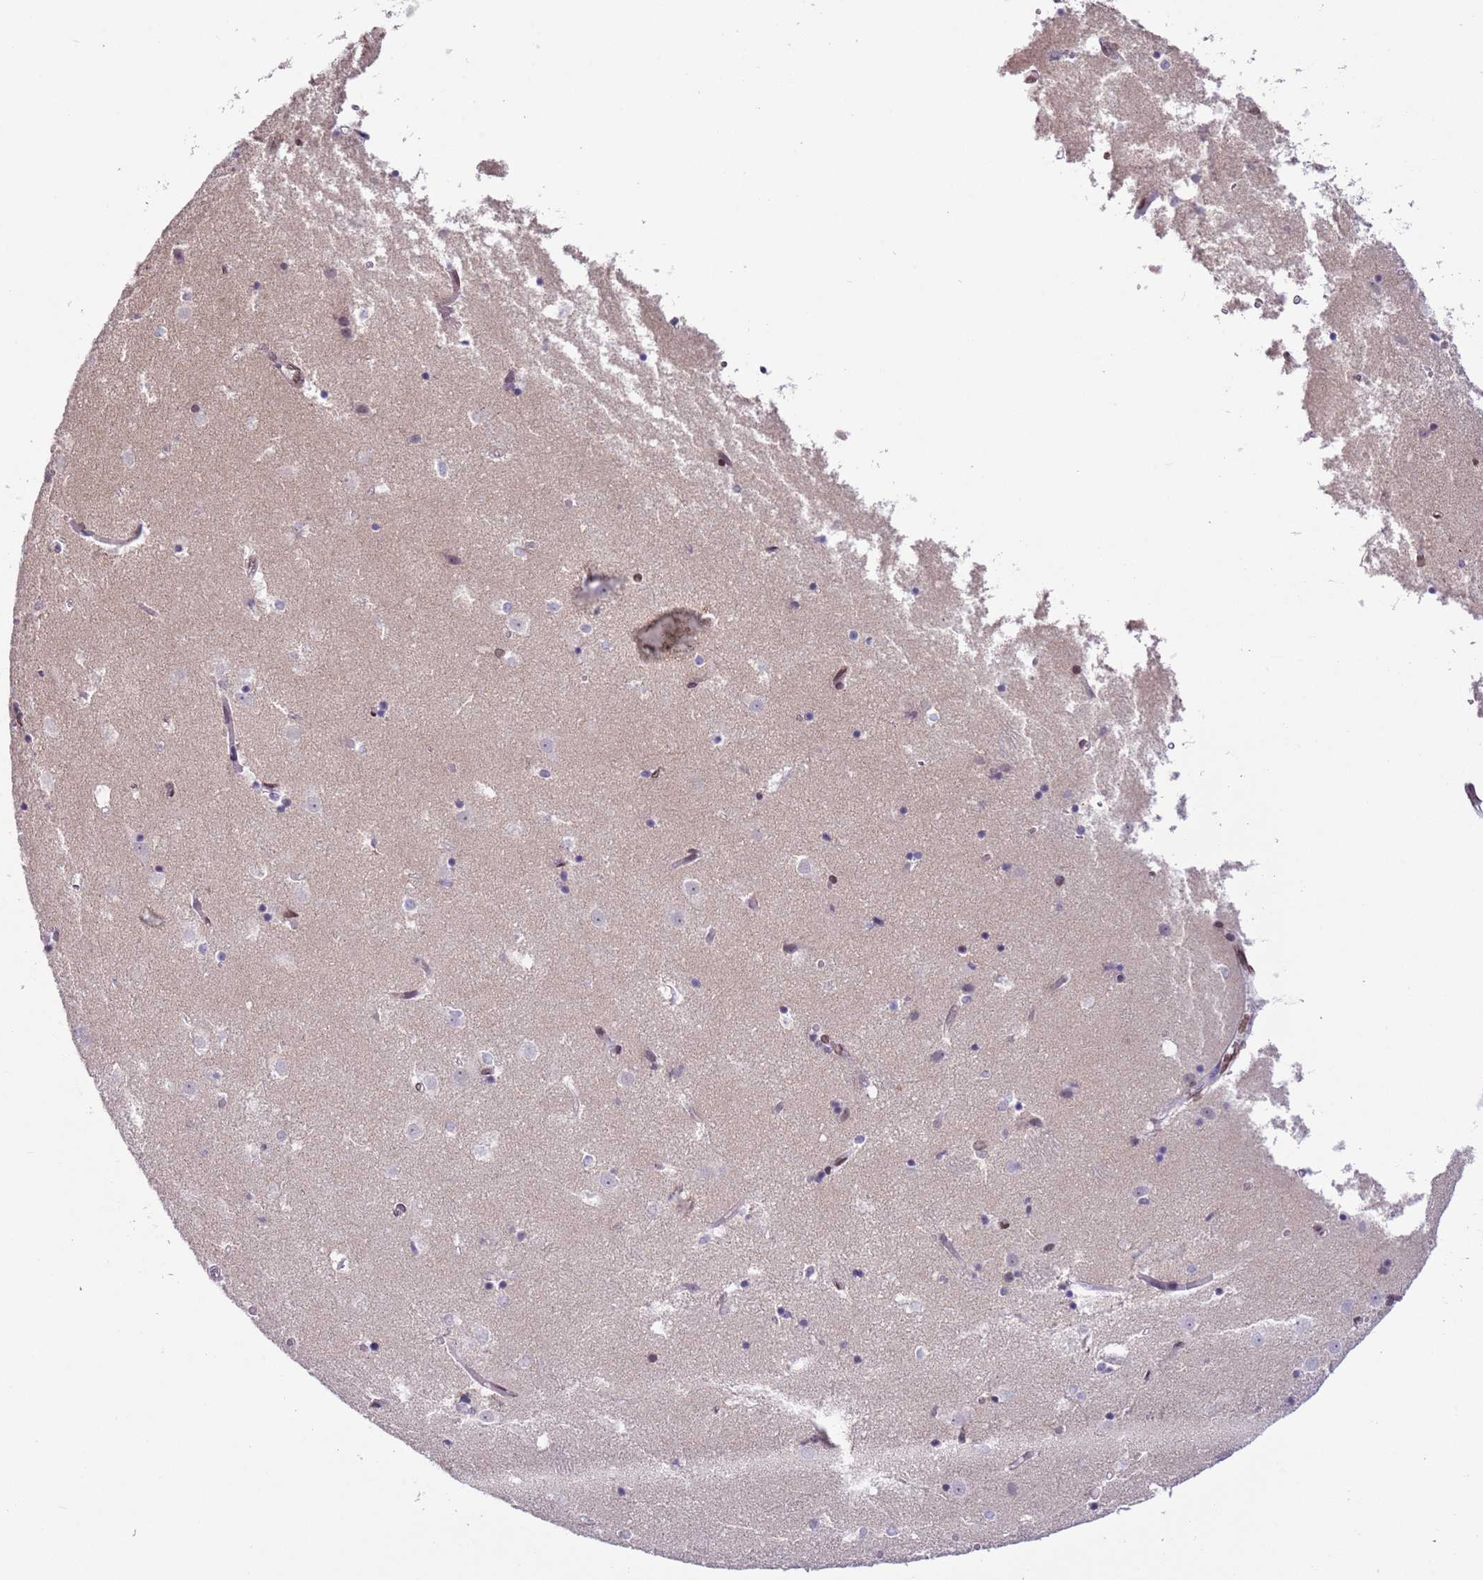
{"staining": {"intensity": "weak", "quantity": "25%-75%", "location": "cytoplasmic/membranous,nuclear"}, "tissue": "caudate", "cell_type": "Glial cells", "image_type": "normal", "snomed": [{"axis": "morphology", "description": "Normal tissue, NOS"}, {"axis": "topography", "description": "Lateral ventricle wall"}], "caption": "Brown immunohistochemical staining in unremarkable human caudate shows weak cytoplasmic/membranous,nuclear staining in about 25%-75% of glial cells. Using DAB (3,3'-diaminobenzidine) (brown) and hematoxylin (blue) stains, captured at high magnification using brightfield microscopy.", "gene": "ZGLP1", "patient": {"sex": "female", "age": 52}}